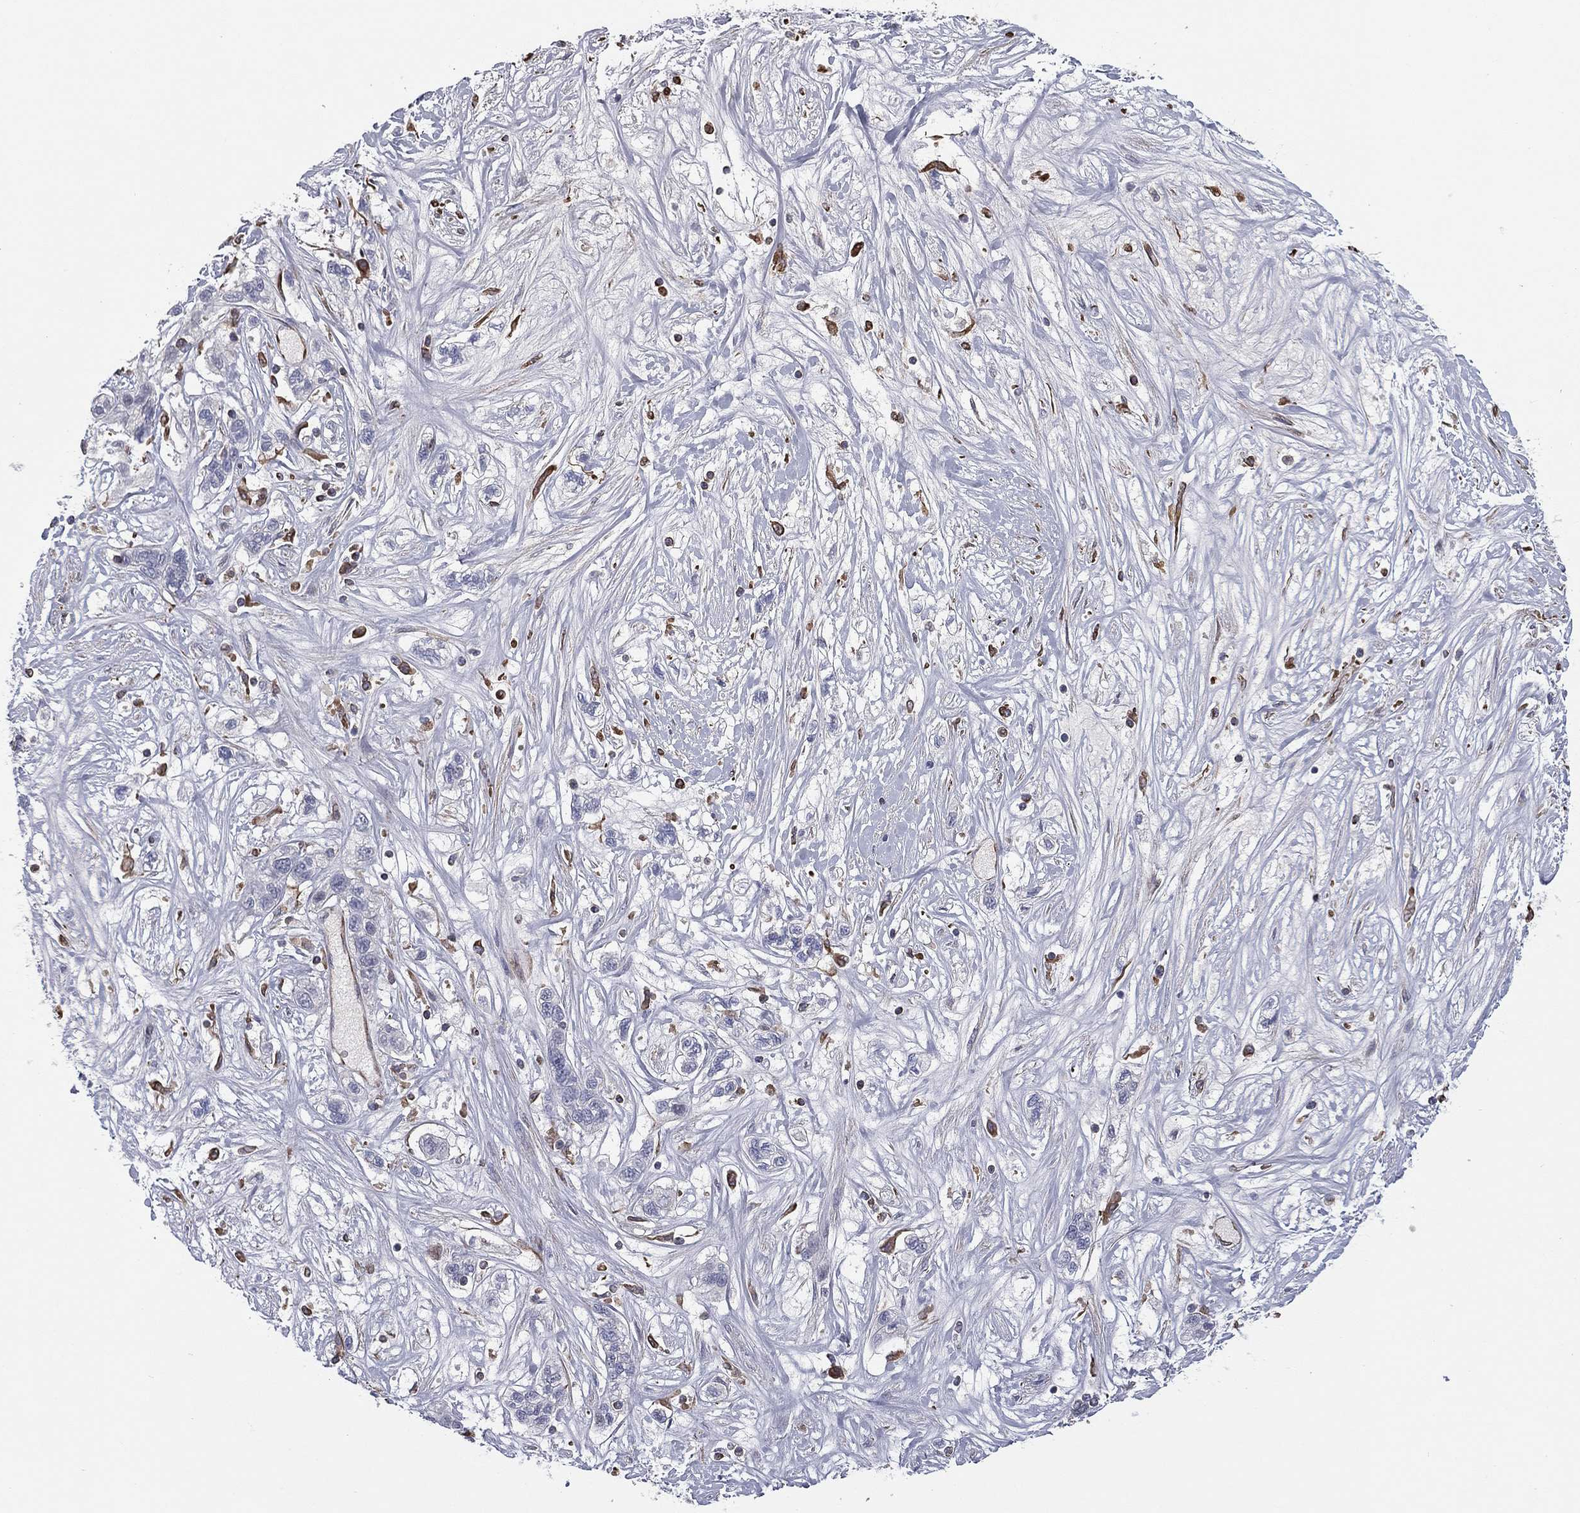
{"staining": {"intensity": "moderate", "quantity": "25%-75%", "location": "cytoplasmic/membranous"}, "tissue": "liver cancer", "cell_type": "Tumor cells", "image_type": "cancer", "snomed": [{"axis": "morphology", "description": "Adenocarcinoma, NOS"}, {"axis": "morphology", "description": "Cholangiocarcinoma"}, {"axis": "topography", "description": "Liver"}], "caption": "Liver cancer stained with a brown dye displays moderate cytoplasmic/membranous positive positivity in about 25%-75% of tumor cells.", "gene": "SCUBE1", "patient": {"sex": "male", "age": 64}}